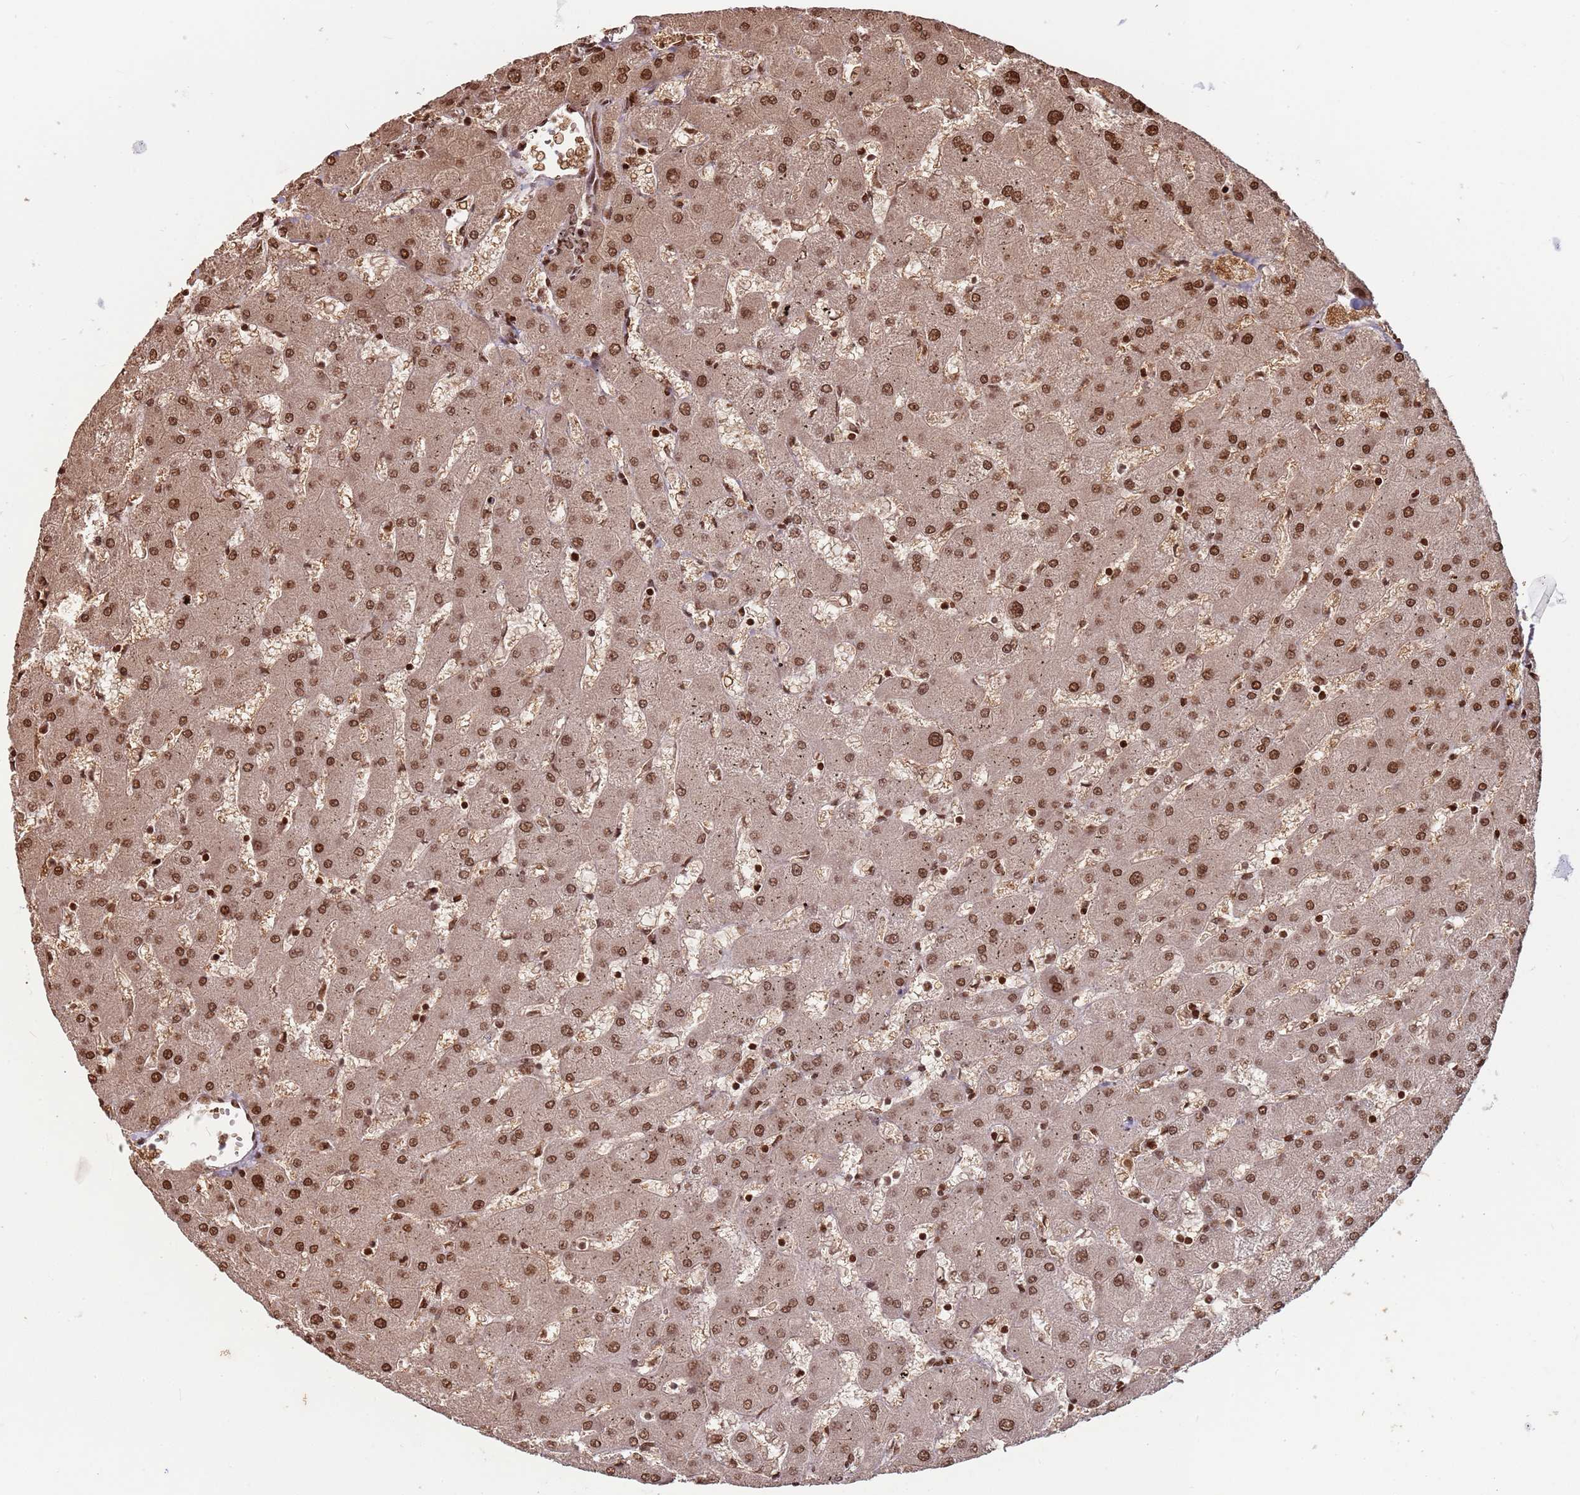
{"staining": {"intensity": "moderate", "quantity": ">75%", "location": "nuclear"}, "tissue": "liver", "cell_type": "Cholangiocytes", "image_type": "normal", "snomed": [{"axis": "morphology", "description": "Normal tissue, NOS"}, {"axis": "topography", "description": "Liver"}], "caption": "Protein expression analysis of benign liver shows moderate nuclear staining in about >75% of cholangiocytes.", "gene": "SH3RF3", "patient": {"sex": "female", "age": 63}}